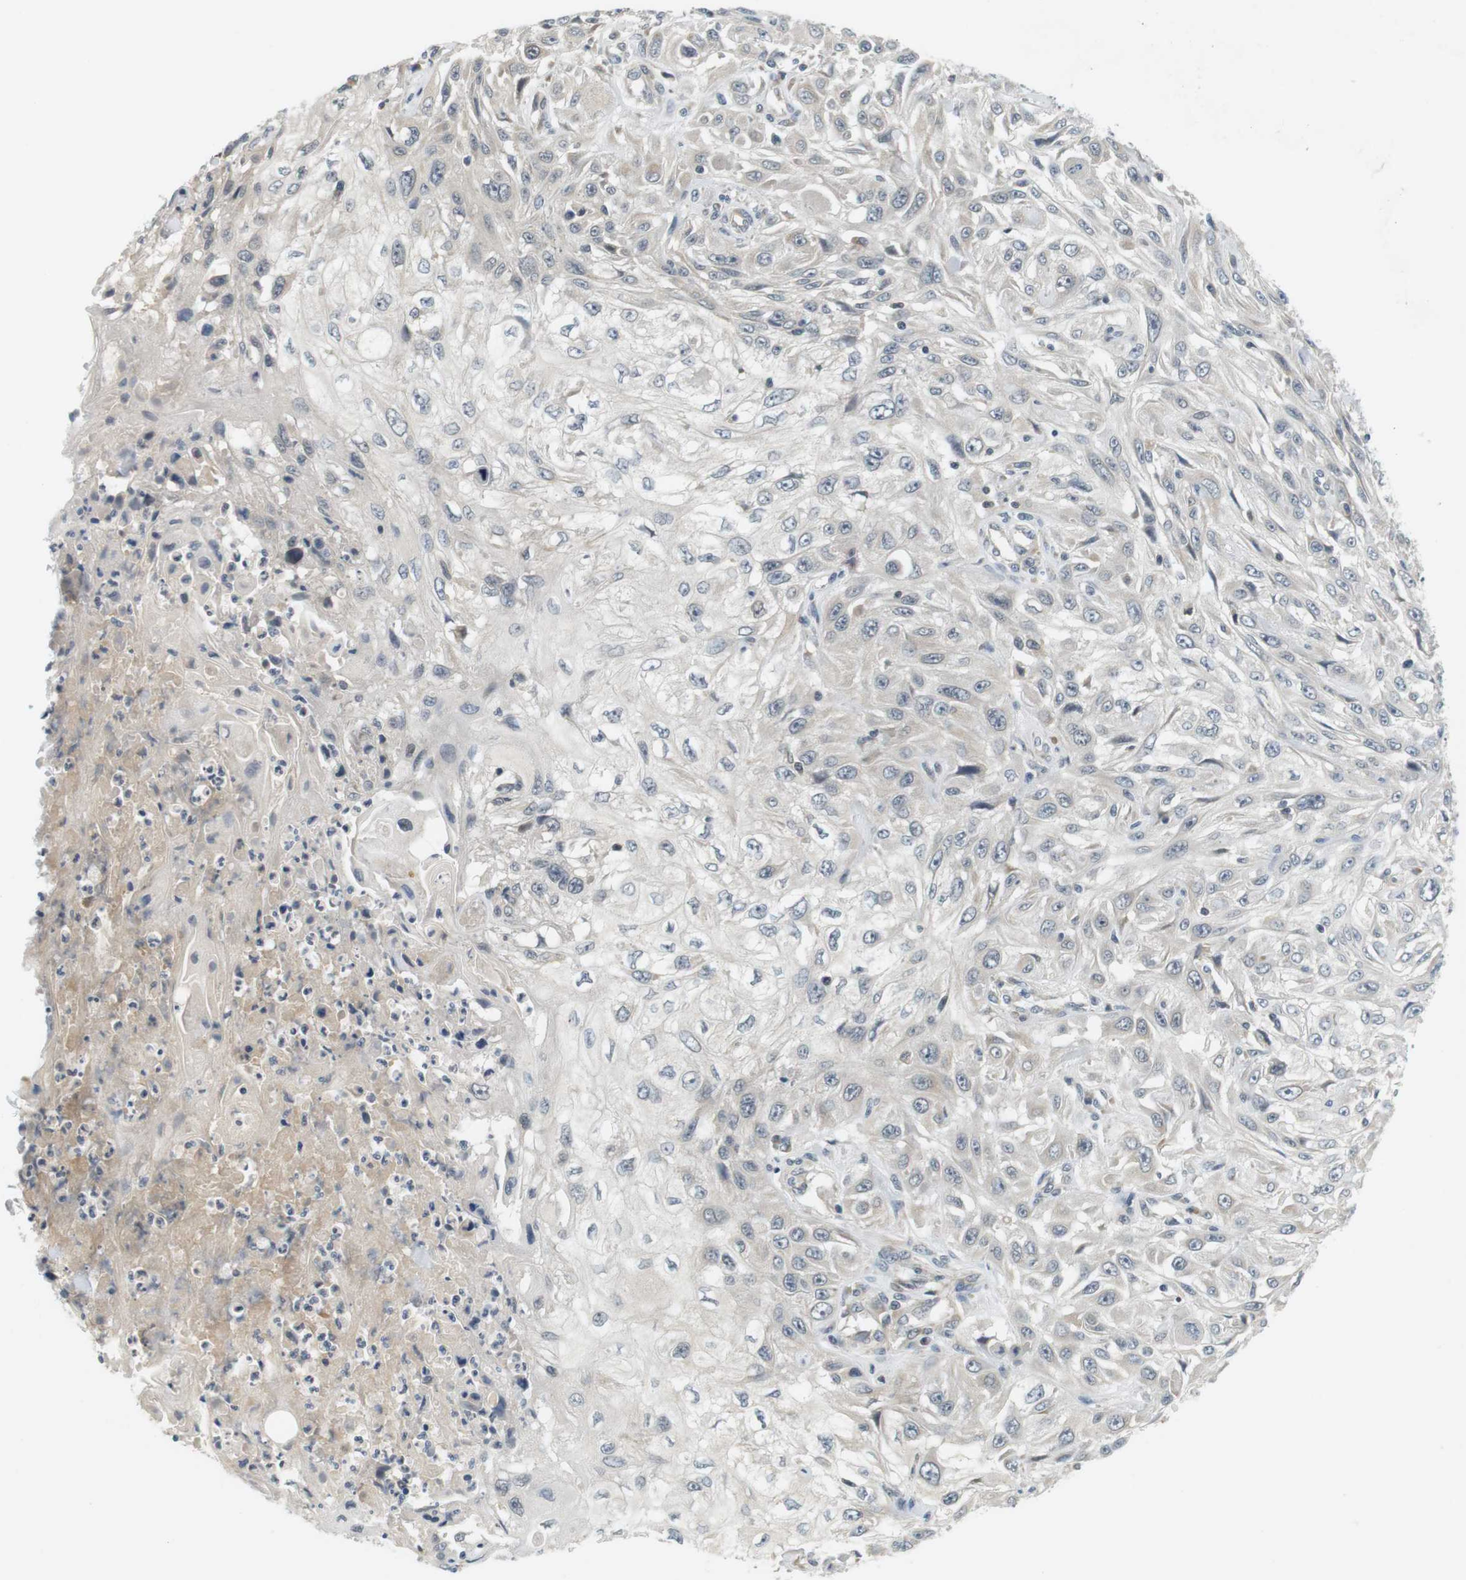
{"staining": {"intensity": "negative", "quantity": "none", "location": "none"}, "tissue": "skin cancer", "cell_type": "Tumor cells", "image_type": "cancer", "snomed": [{"axis": "morphology", "description": "Squamous cell carcinoma, NOS"}, {"axis": "topography", "description": "Skin"}], "caption": "Tumor cells show no significant positivity in skin cancer.", "gene": "WNT7A", "patient": {"sex": "male", "age": 75}}